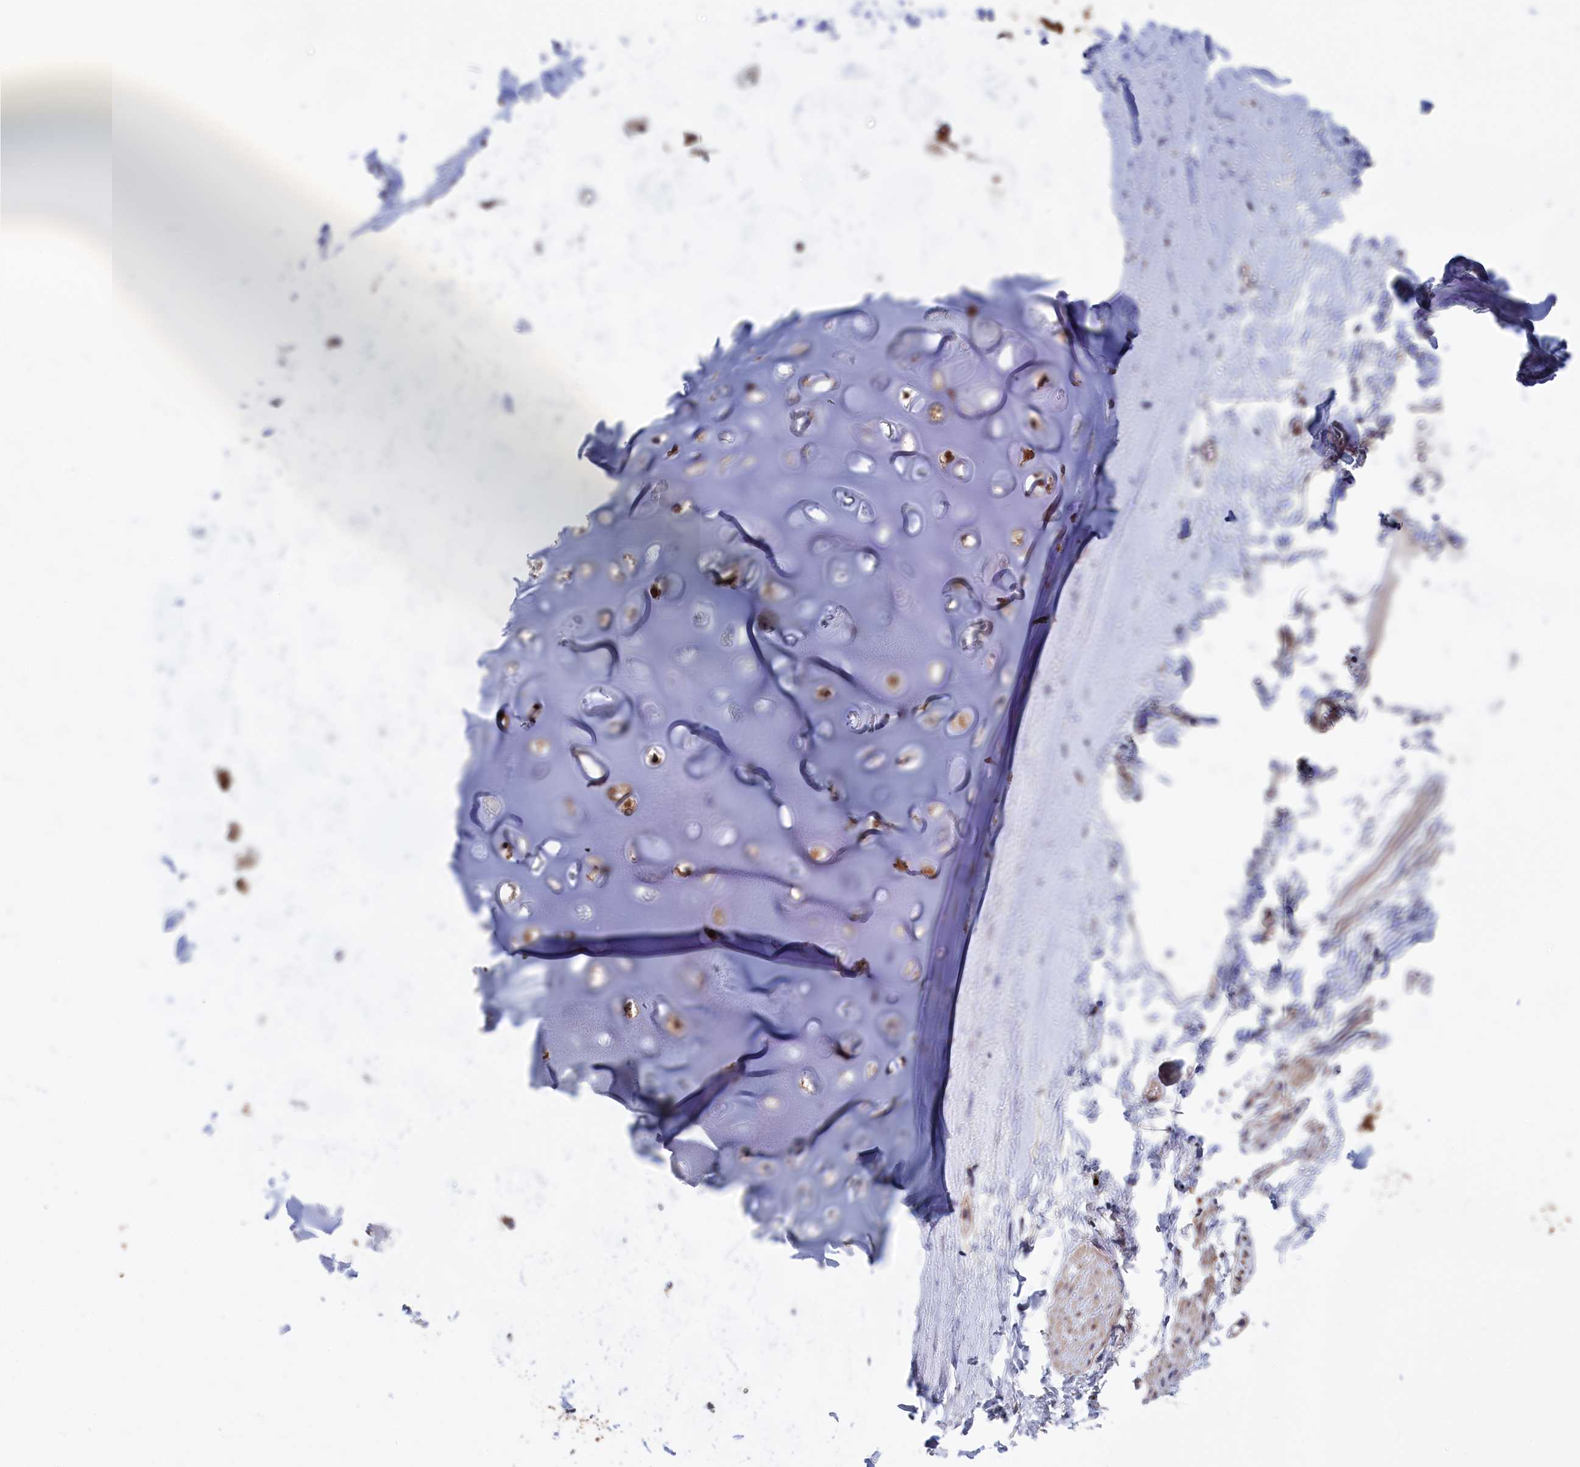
{"staining": {"intensity": "negative", "quantity": "none", "location": "none"}, "tissue": "adipose tissue", "cell_type": "Adipocytes", "image_type": "normal", "snomed": [{"axis": "morphology", "description": "Normal tissue, NOS"}, {"axis": "topography", "description": "Lymph node"}, {"axis": "topography", "description": "Bronchus"}], "caption": "Immunohistochemical staining of benign adipose tissue exhibits no significant expression in adipocytes.", "gene": "NUTF2", "patient": {"sex": "male", "age": 63}}